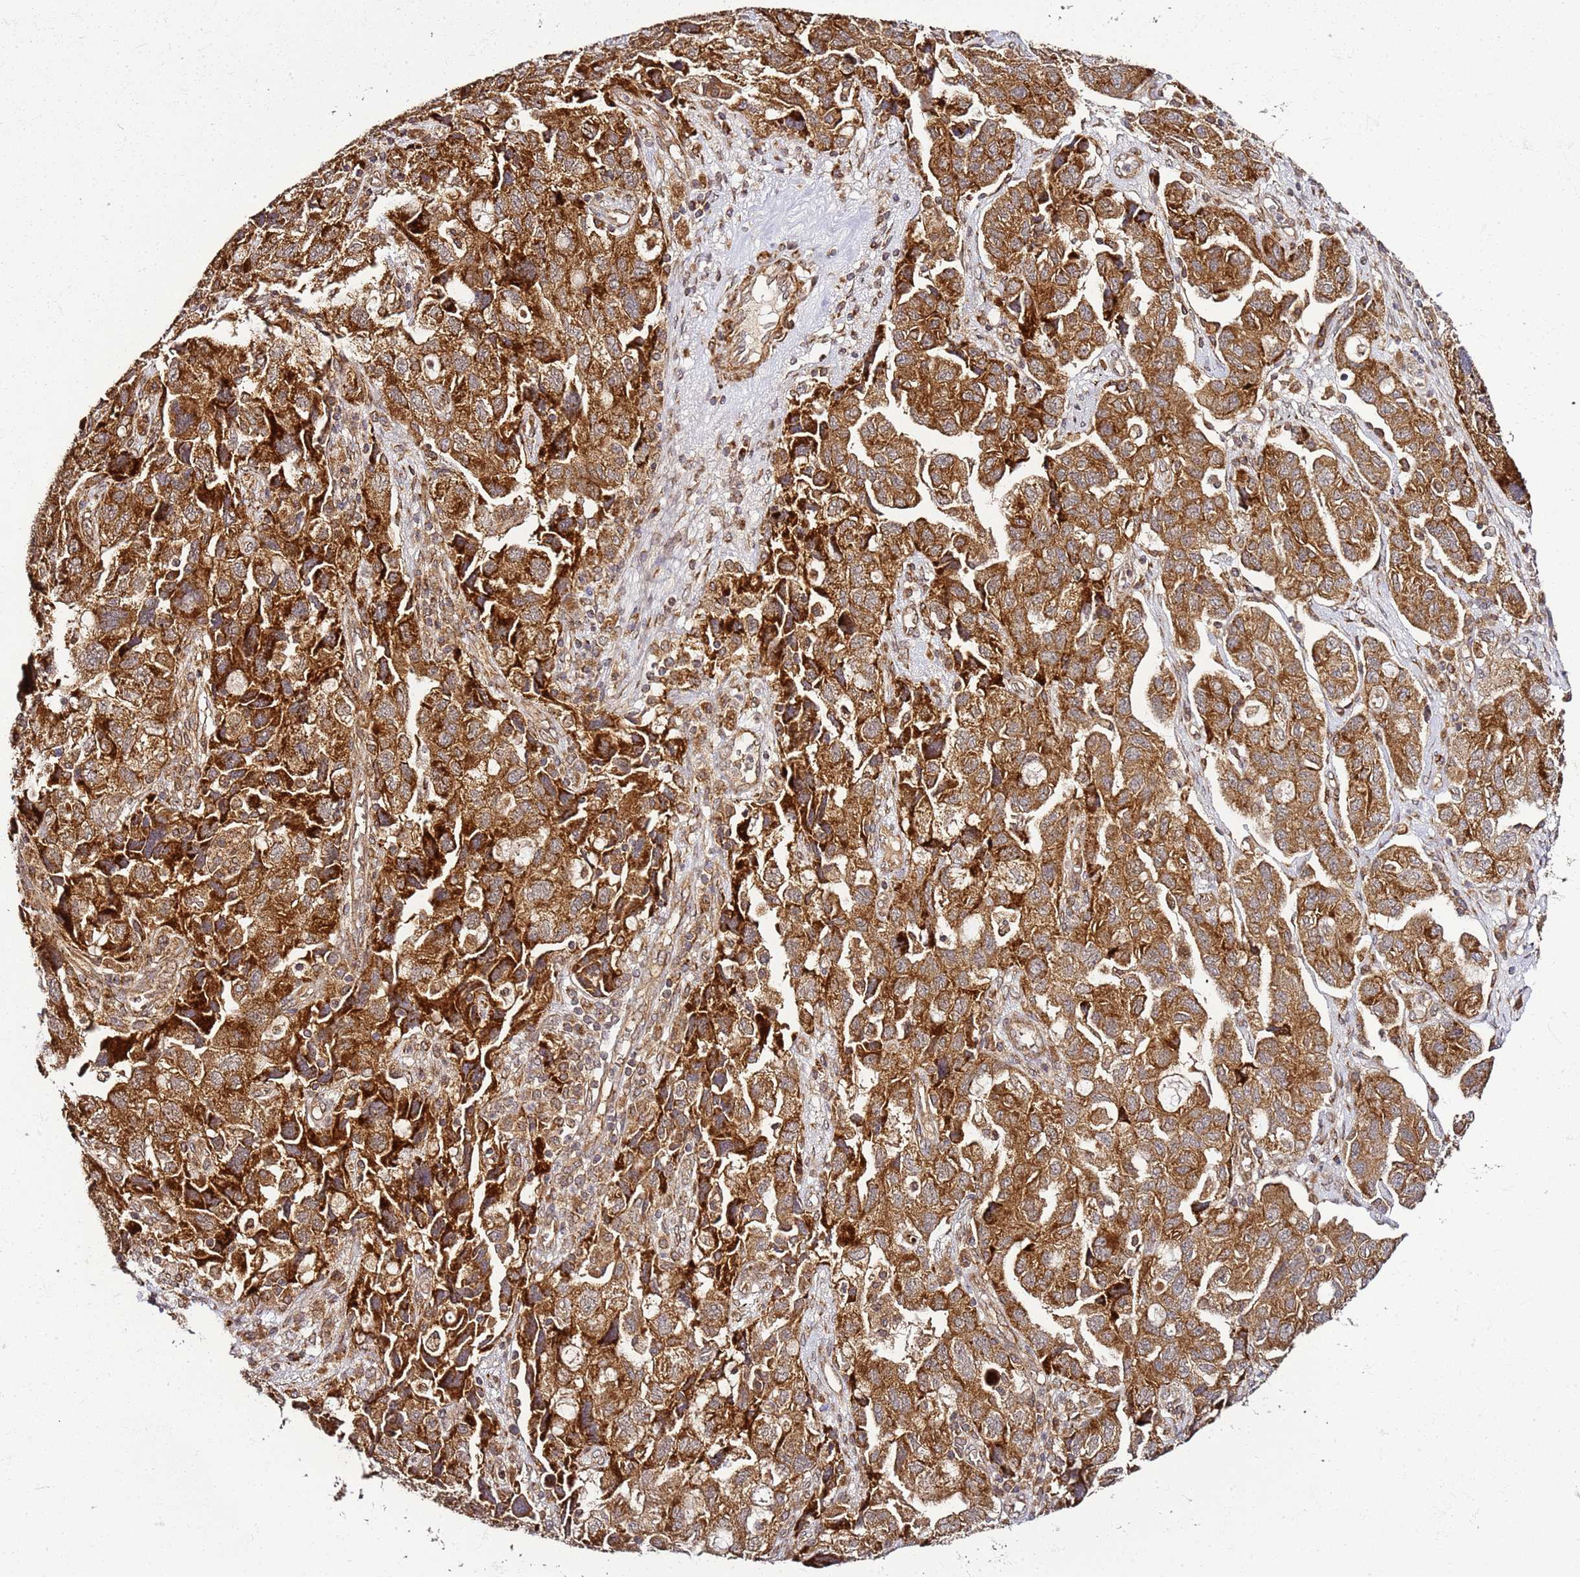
{"staining": {"intensity": "strong", "quantity": ">75%", "location": "cytoplasmic/membranous"}, "tissue": "ovarian cancer", "cell_type": "Tumor cells", "image_type": "cancer", "snomed": [{"axis": "morphology", "description": "Carcinoma, NOS"}, {"axis": "morphology", "description": "Cystadenocarcinoma, serous, NOS"}, {"axis": "topography", "description": "Ovary"}], "caption": "Immunohistochemical staining of human ovarian cancer (carcinoma) demonstrates strong cytoplasmic/membranous protein staining in approximately >75% of tumor cells.", "gene": "TM2D2", "patient": {"sex": "female", "age": 69}}